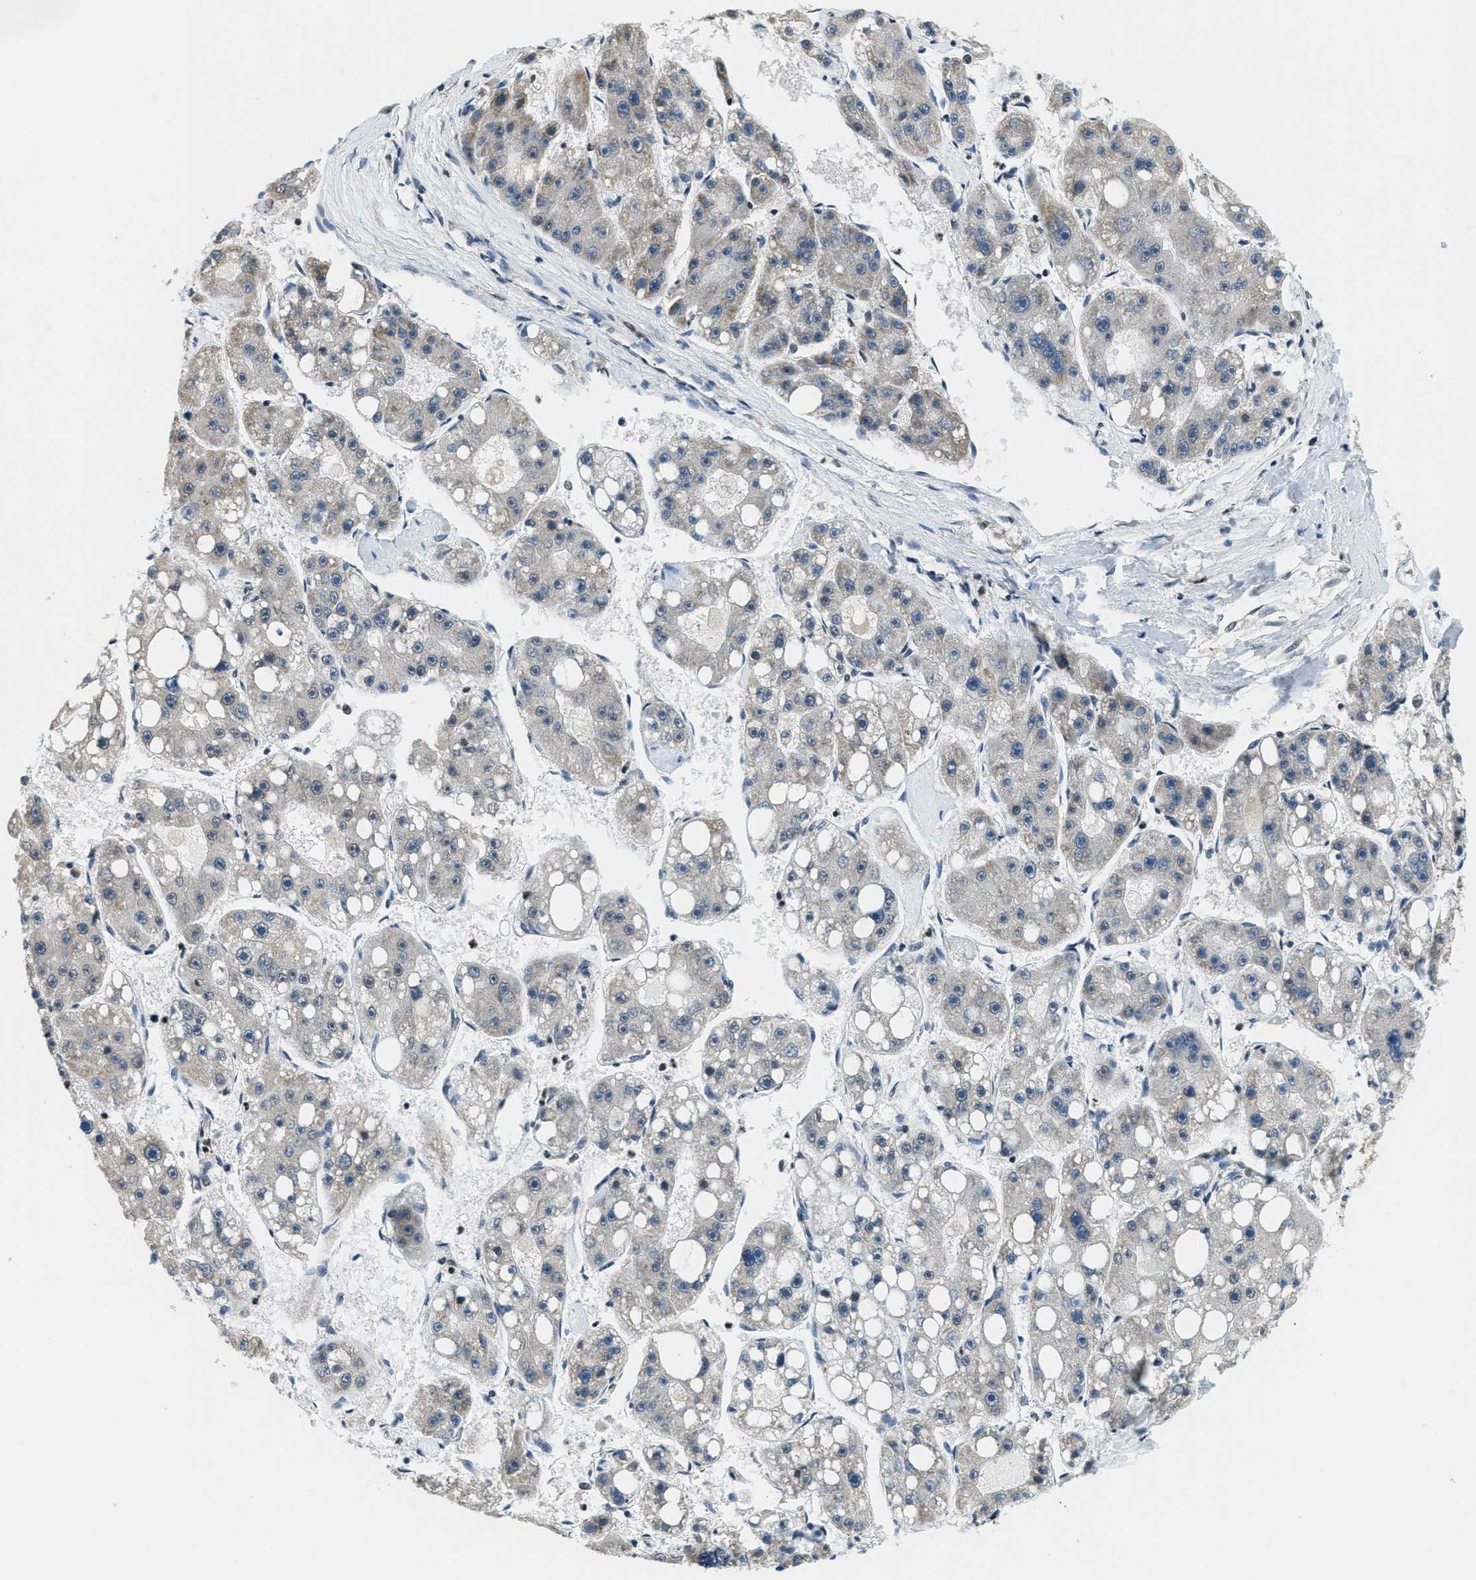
{"staining": {"intensity": "negative", "quantity": "none", "location": "none"}, "tissue": "liver cancer", "cell_type": "Tumor cells", "image_type": "cancer", "snomed": [{"axis": "morphology", "description": "Carcinoma, Hepatocellular, NOS"}, {"axis": "topography", "description": "Liver"}], "caption": "This is an IHC histopathology image of liver cancer. There is no positivity in tumor cells.", "gene": "RAB11FIP1", "patient": {"sex": "female", "age": 61}}